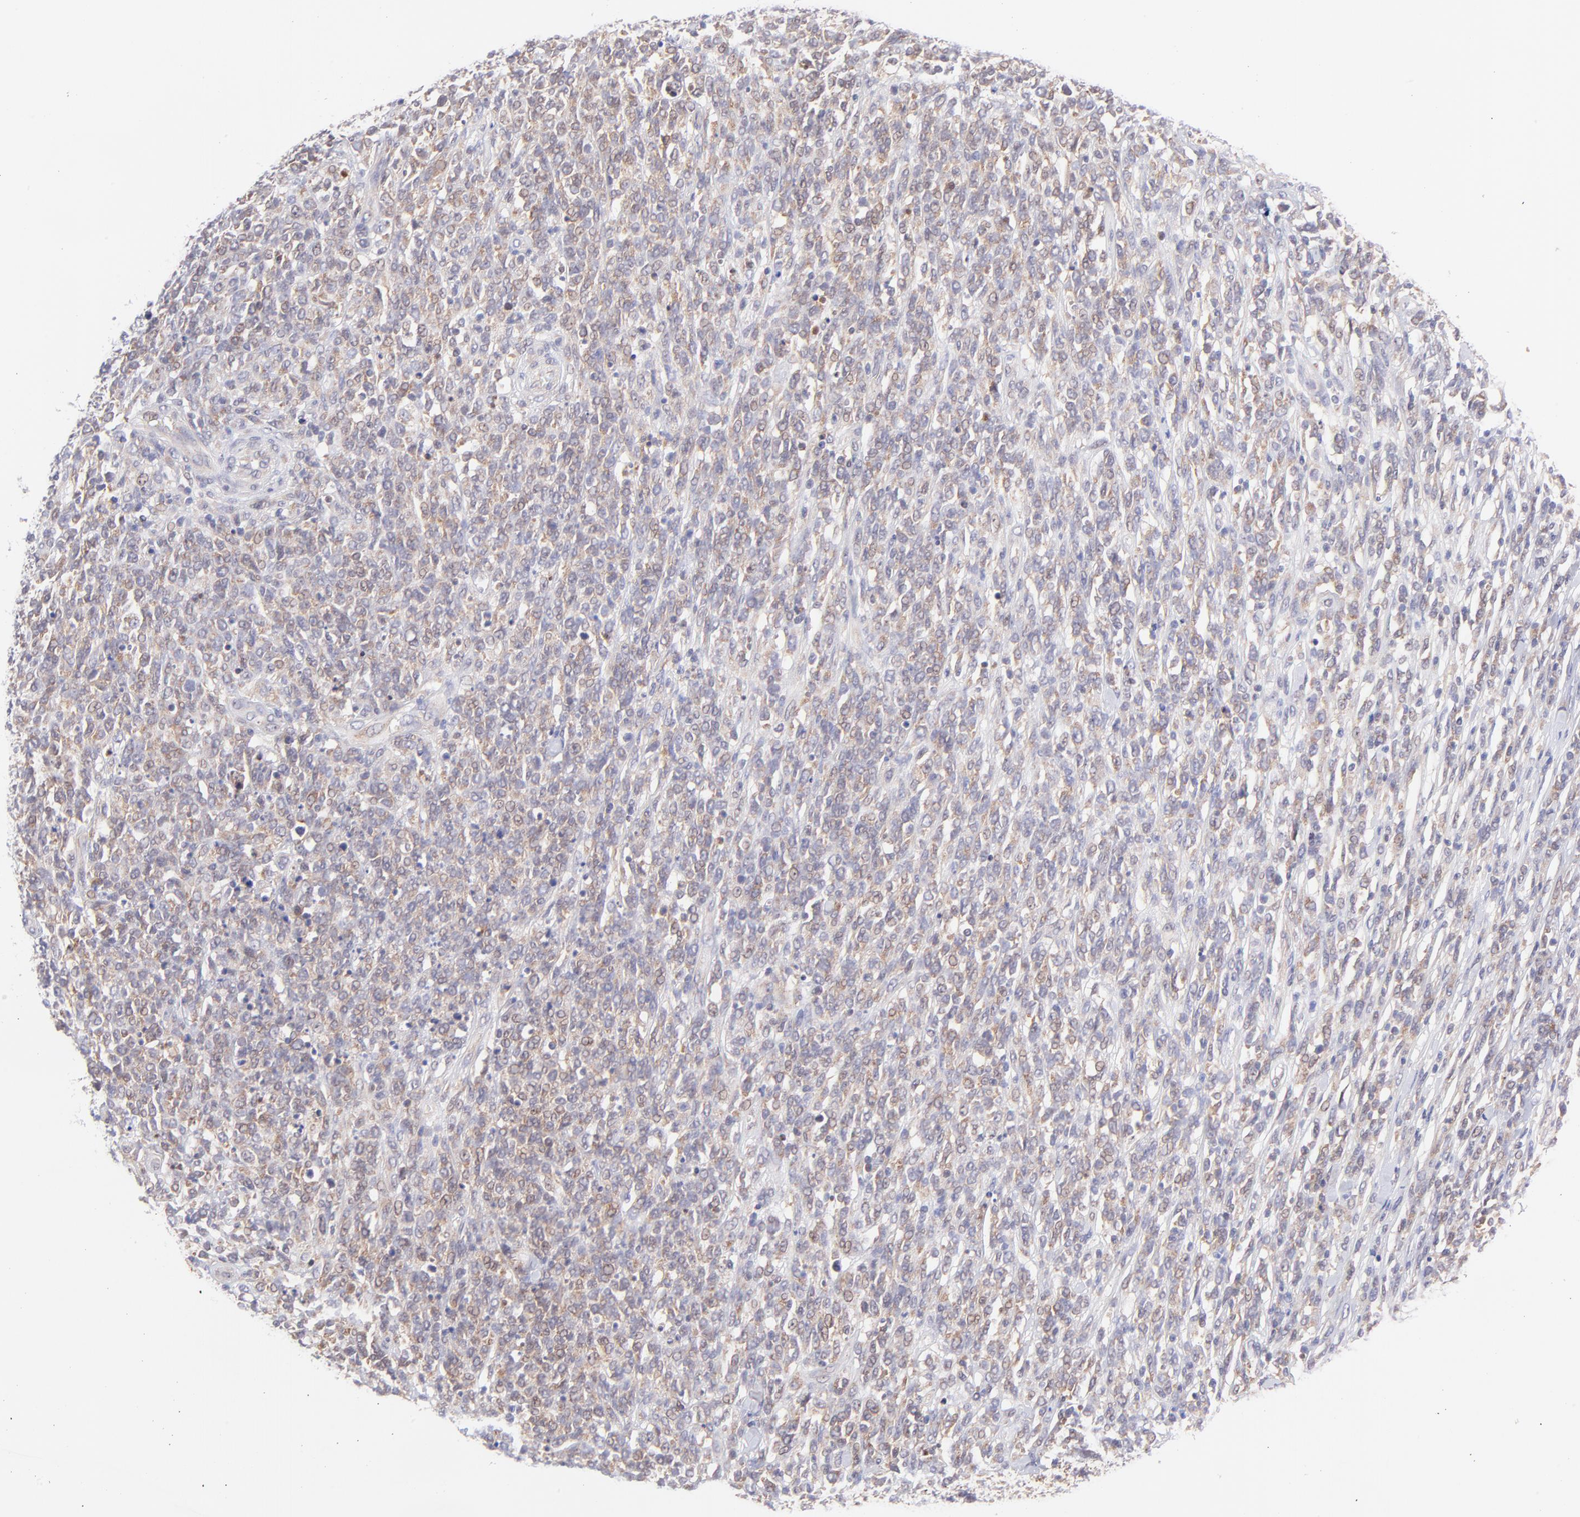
{"staining": {"intensity": "negative", "quantity": "none", "location": "none"}, "tissue": "lymphoma", "cell_type": "Tumor cells", "image_type": "cancer", "snomed": [{"axis": "morphology", "description": "Malignant lymphoma, non-Hodgkin's type, High grade"}, {"axis": "topography", "description": "Lymph node"}], "caption": "This is an IHC image of human lymphoma. There is no positivity in tumor cells.", "gene": "PBDC1", "patient": {"sex": "female", "age": 73}}